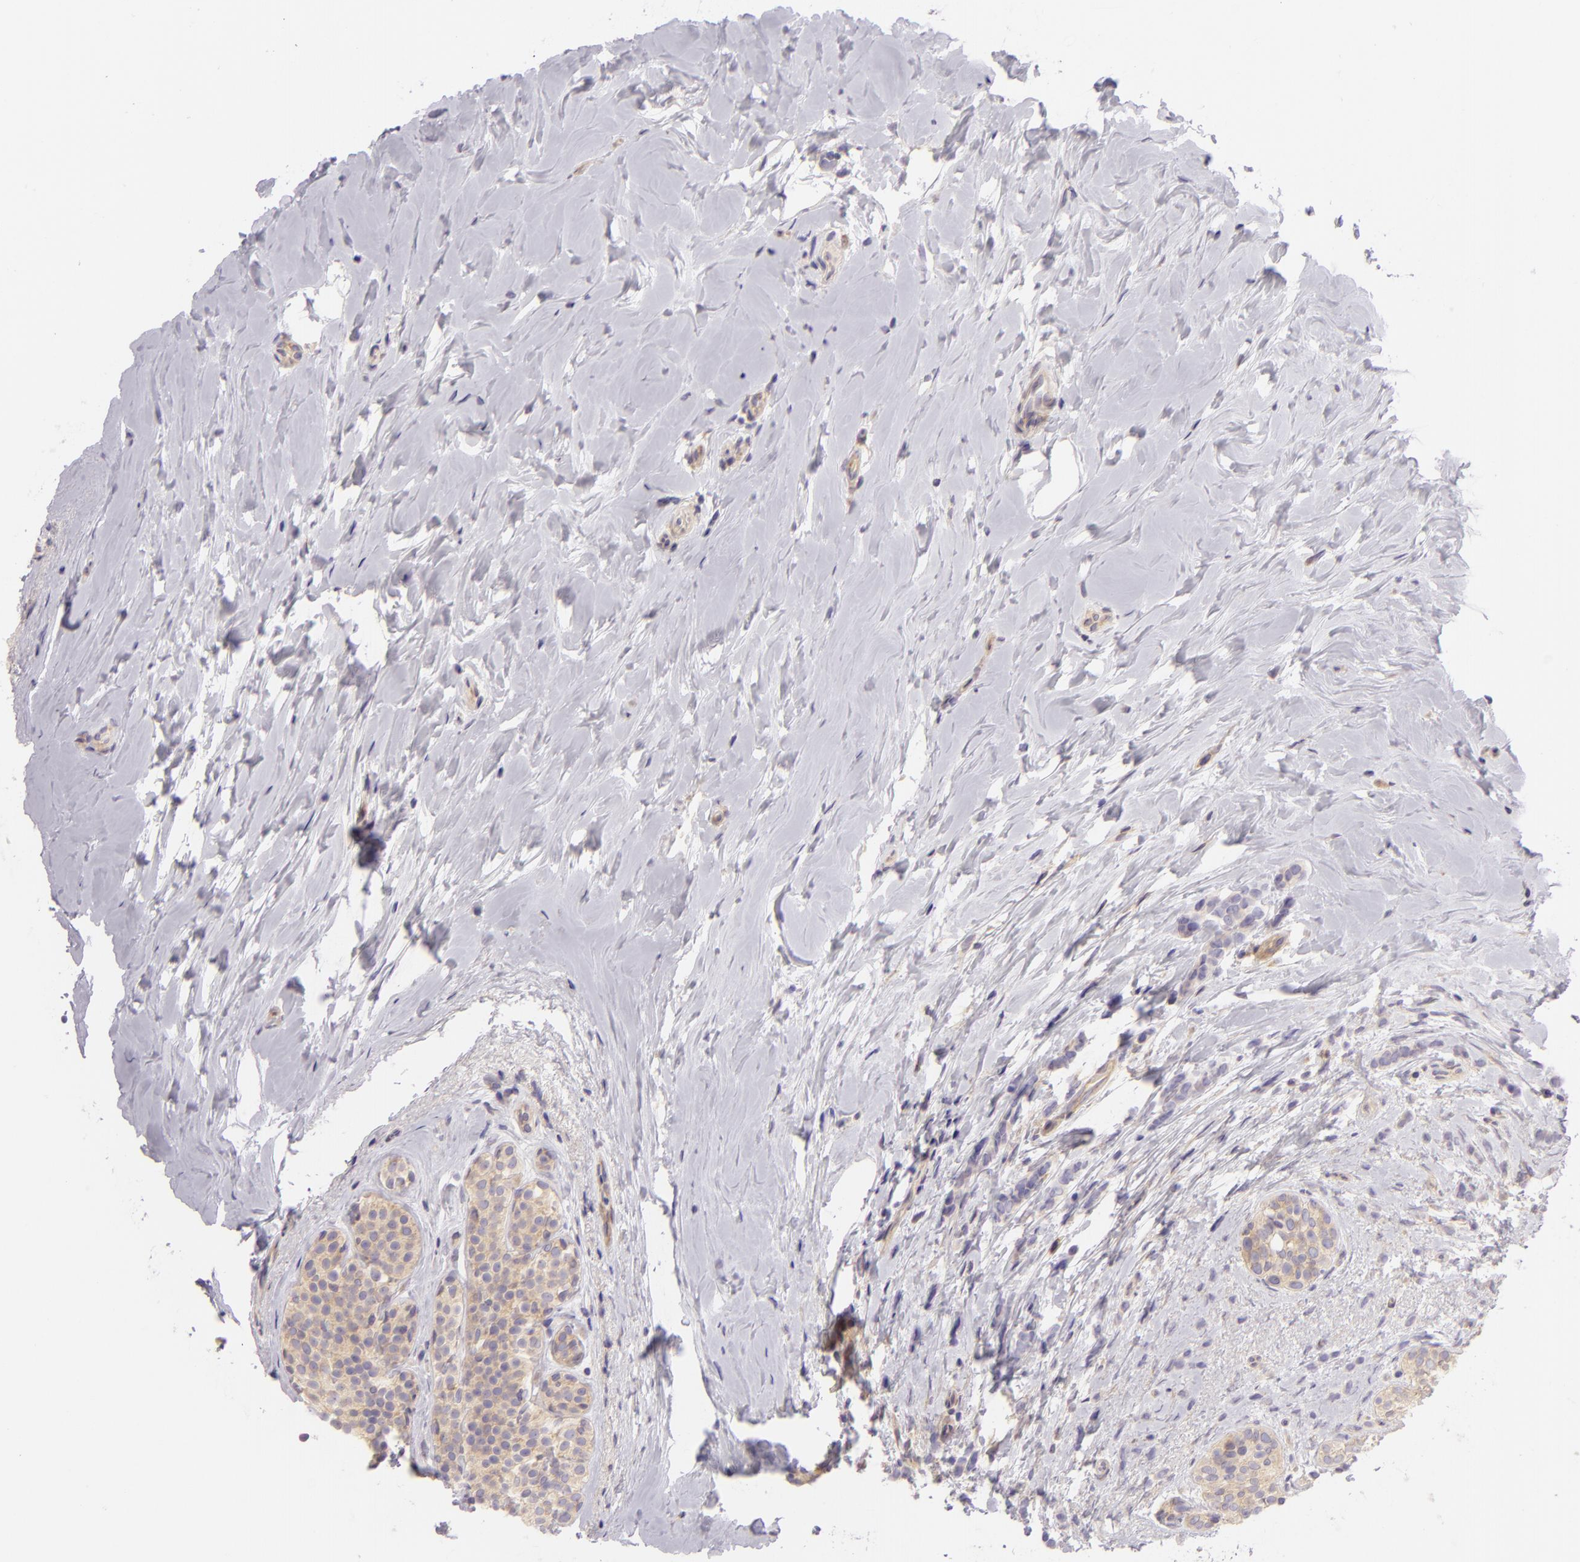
{"staining": {"intensity": "weak", "quantity": ">75%", "location": "cytoplasmic/membranous"}, "tissue": "breast cancer", "cell_type": "Tumor cells", "image_type": "cancer", "snomed": [{"axis": "morphology", "description": "Lobular carcinoma"}, {"axis": "topography", "description": "Breast"}], "caption": "Tumor cells display low levels of weak cytoplasmic/membranous expression in approximately >75% of cells in human breast cancer (lobular carcinoma). (DAB IHC with brightfield microscopy, high magnification).", "gene": "ZC3H7B", "patient": {"sex": "female", "age": 64}}